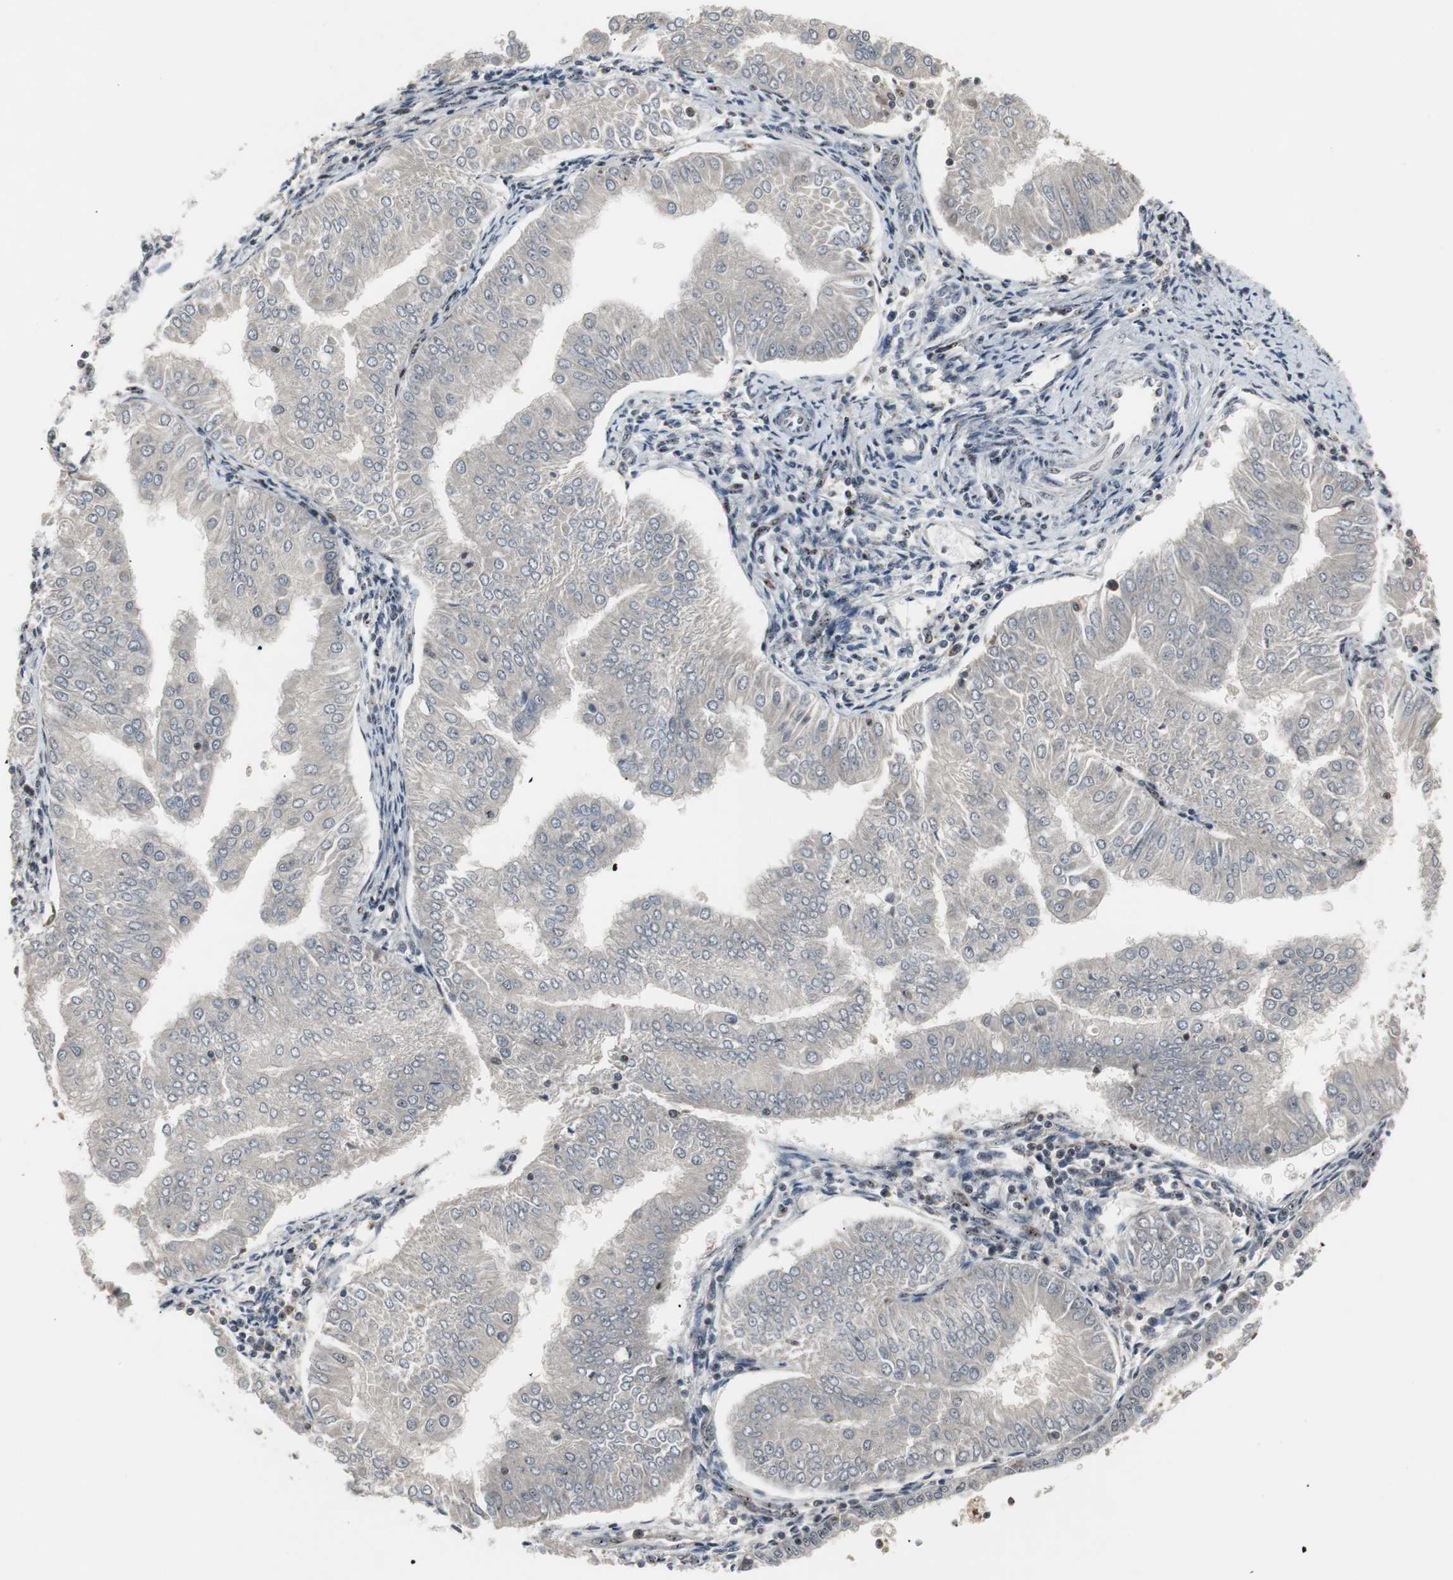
{"staining": {"intensity": "negative", "quantity": "none", "location": "none"}, "tissue": "endometrial cancer", "cell_type": "Tumor cells", "image_type": "cancer", "snomed": [{"axis": "morphology", "description": "Adenocarcinoma, NOS"}, {"axis": "topography", "description": "Endometrium"}], "caption": "Immunohistochemistry micrograph of human adenocarcinoma (endometrial) stained for a protein (brown), which exhibits no staining in tumor cells.", "gene": "GRK2", "patient": {"sex": "female", "age": 53}}